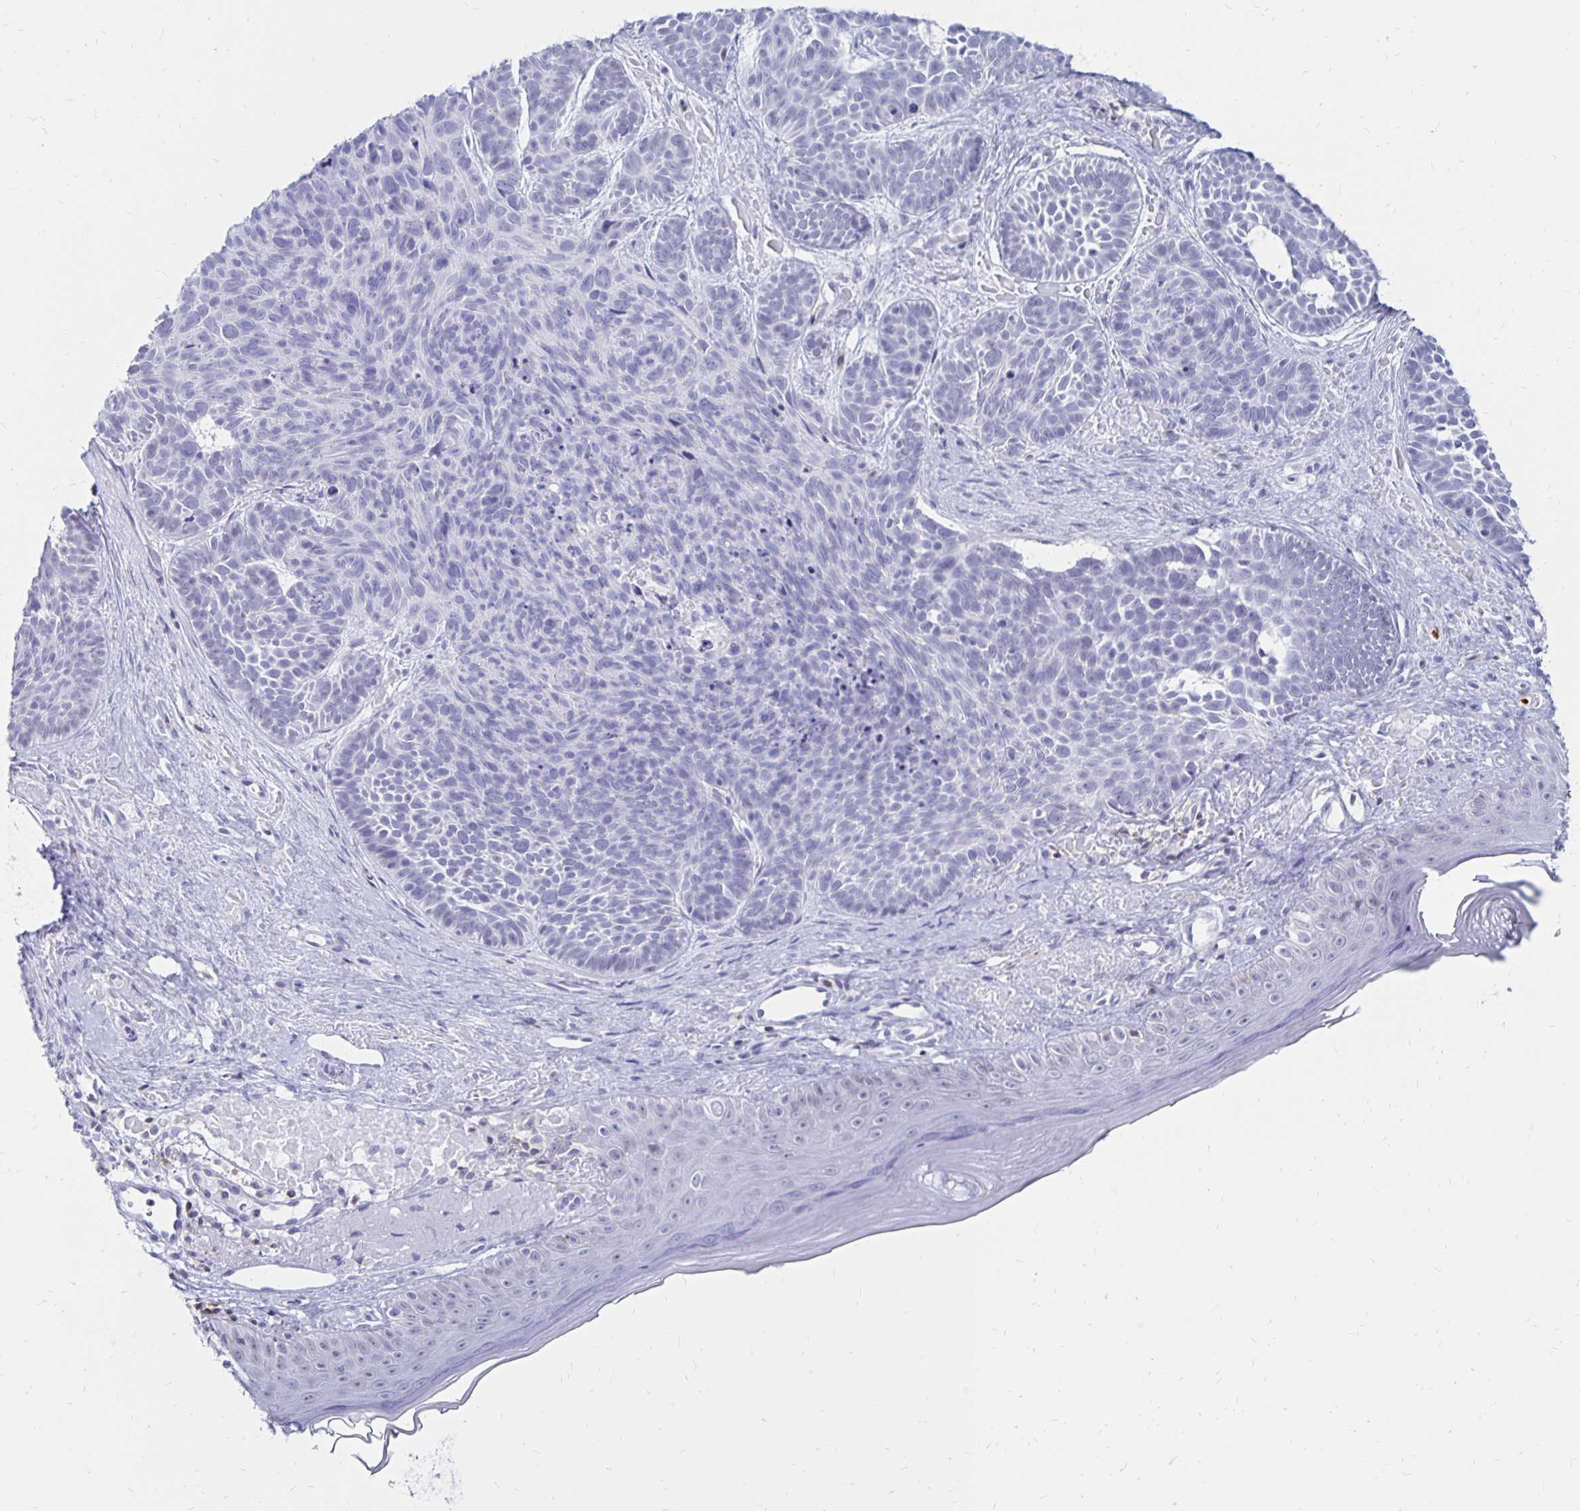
{"staining": {"intensity": "negative", "quantity": "none", "location": "none"}, "tissue": "skin cancer", "cell_type": "Tumor cells", "image_type": "cancer", "snomed": [{"axis": "morphology", "description": "Basal cell carcinoma"}, {"axis": "topography", "description": "Skin"}], "caption": "Basal cell carcinoma (skin) was stained to show a protein in brown. There is no significant expression in tumor cells.", "gene": "SYT2", "patient": {"sex": "male", "age": 81}}